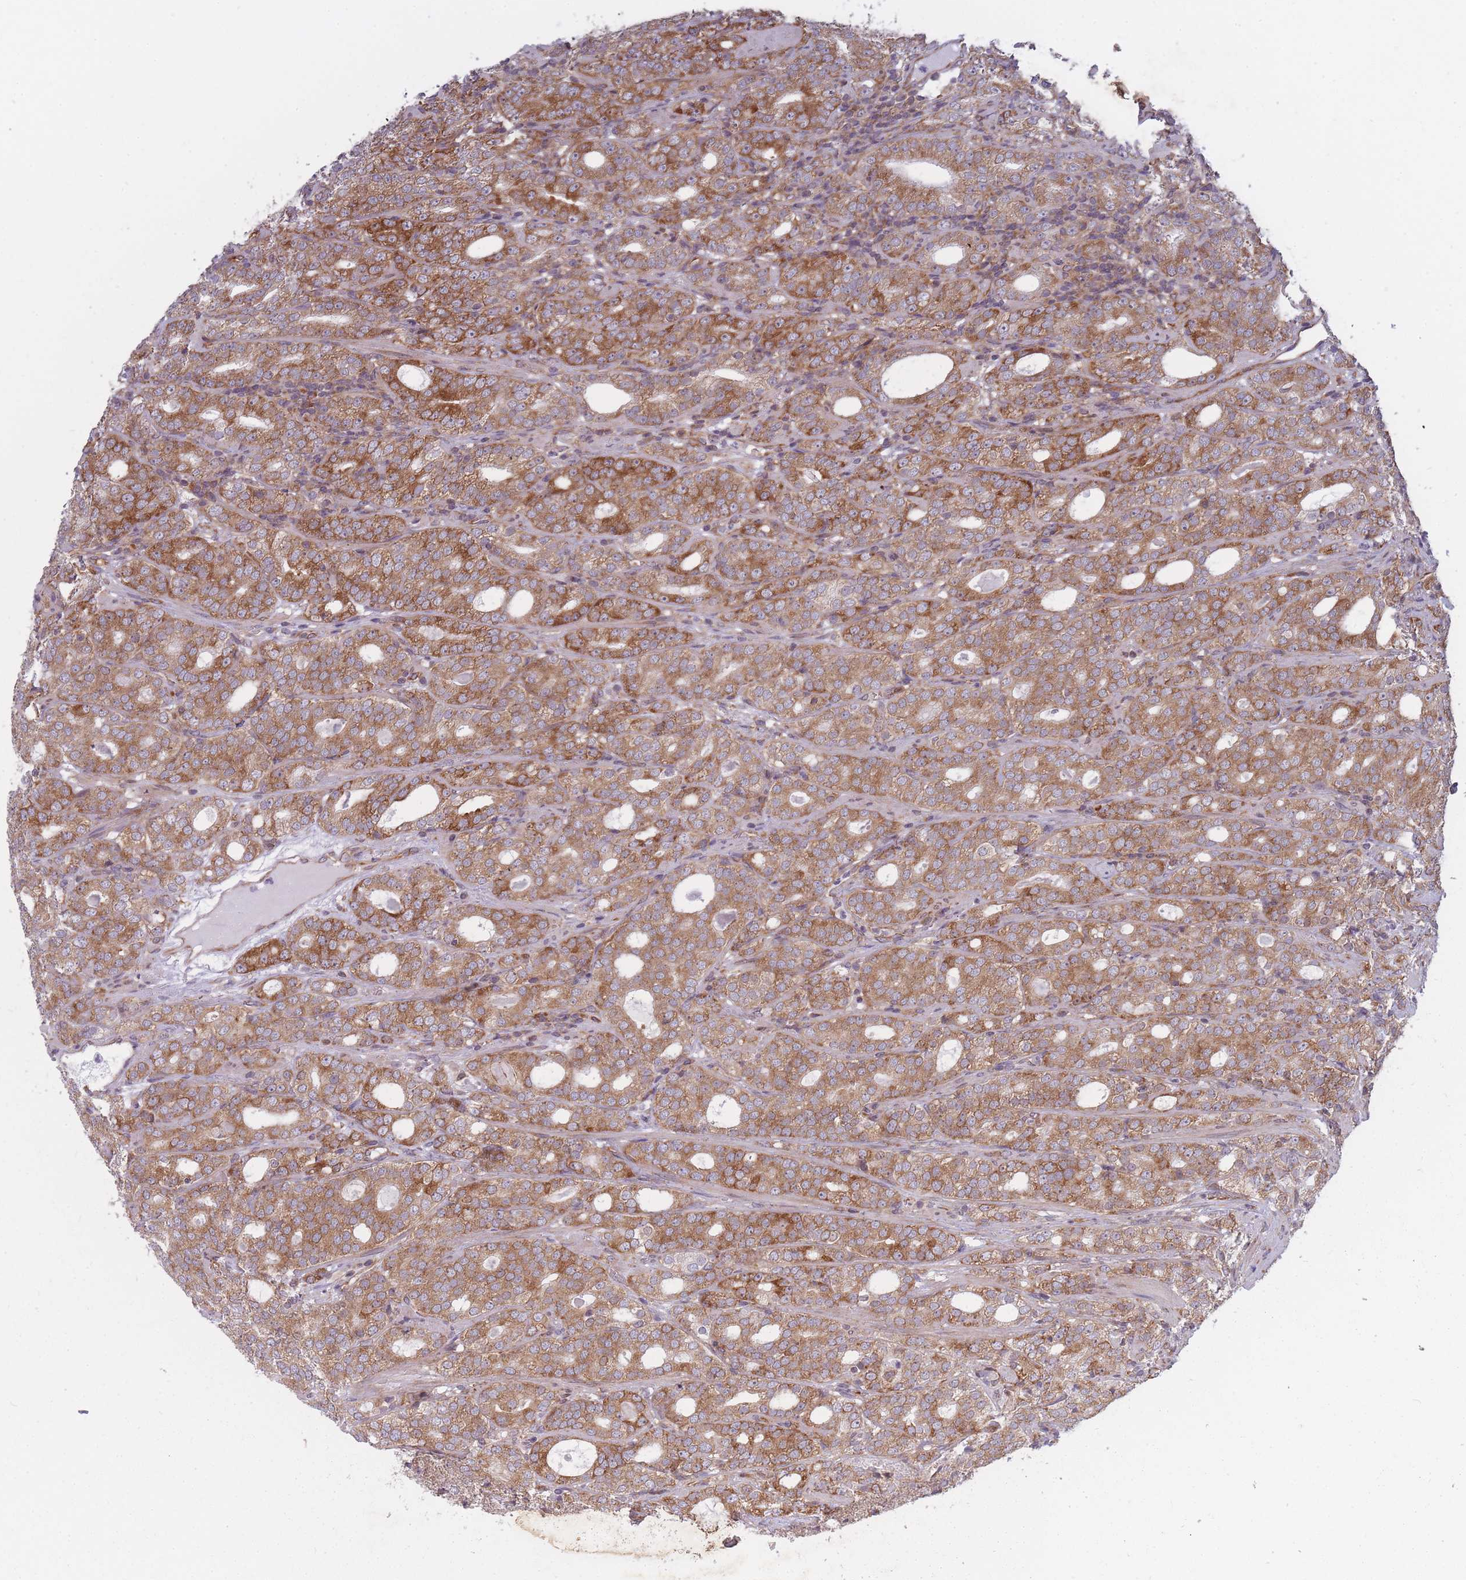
{"staining": {"intensity": "moderate", "quantity": ">75%", "location": "cytoplasmic/membranous"}, "tissue": "prostate cancer", "cell_type": "Tumor cells", "image_type": "cancer", "snomed": [{"axis": "morphology", "description": "Adenocarcinoma, High grade"}, {"axis": "topography", "description": "Prostate"}], "caption": "IHC micrograph of prostate cancer stained for a protein (brown), which reveals medium levels of moderate cytoplasmic/membranous positivity in approximately >75% of tumor cells.", "gene": "CCDC124", "patient": {"sex": "male", "age": 64}}